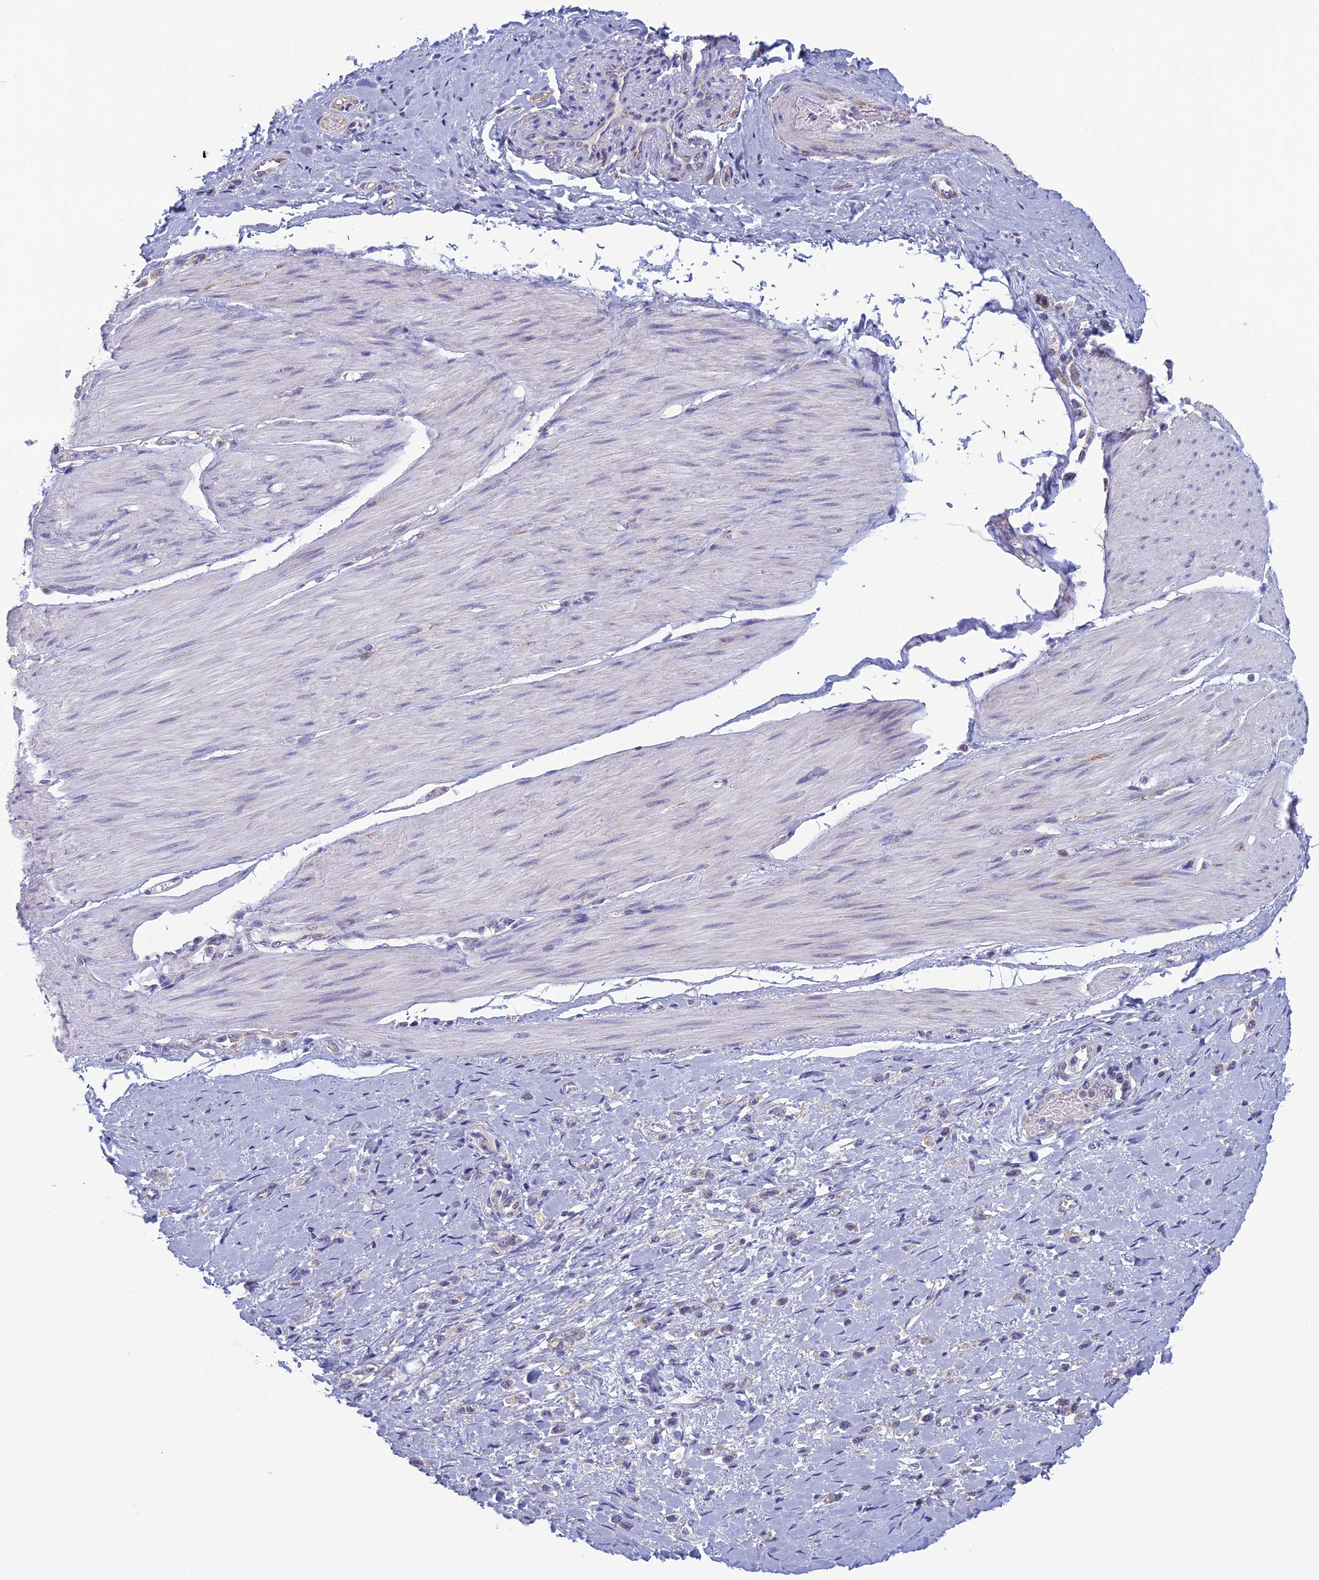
{"staining": {"intensity": "weak", "quantity": "<25%", "location": "cytoplasmic/membranous"}, "tissue": "stomach cancer", "cell_type": "Tumor cells", "image_type": "cancer", "snomed": [{"axis": "morphology", "description": "Adenocarcinoma, NOS"}, {"axis": "topography", "description": "Stomach"}], "caption": "Protein analysis of adenocarcinoma (stomach) displays no significant positivity in tumor cells.", "gene": "MFSD12", "patient": {"sex": "female", "age": 65}}